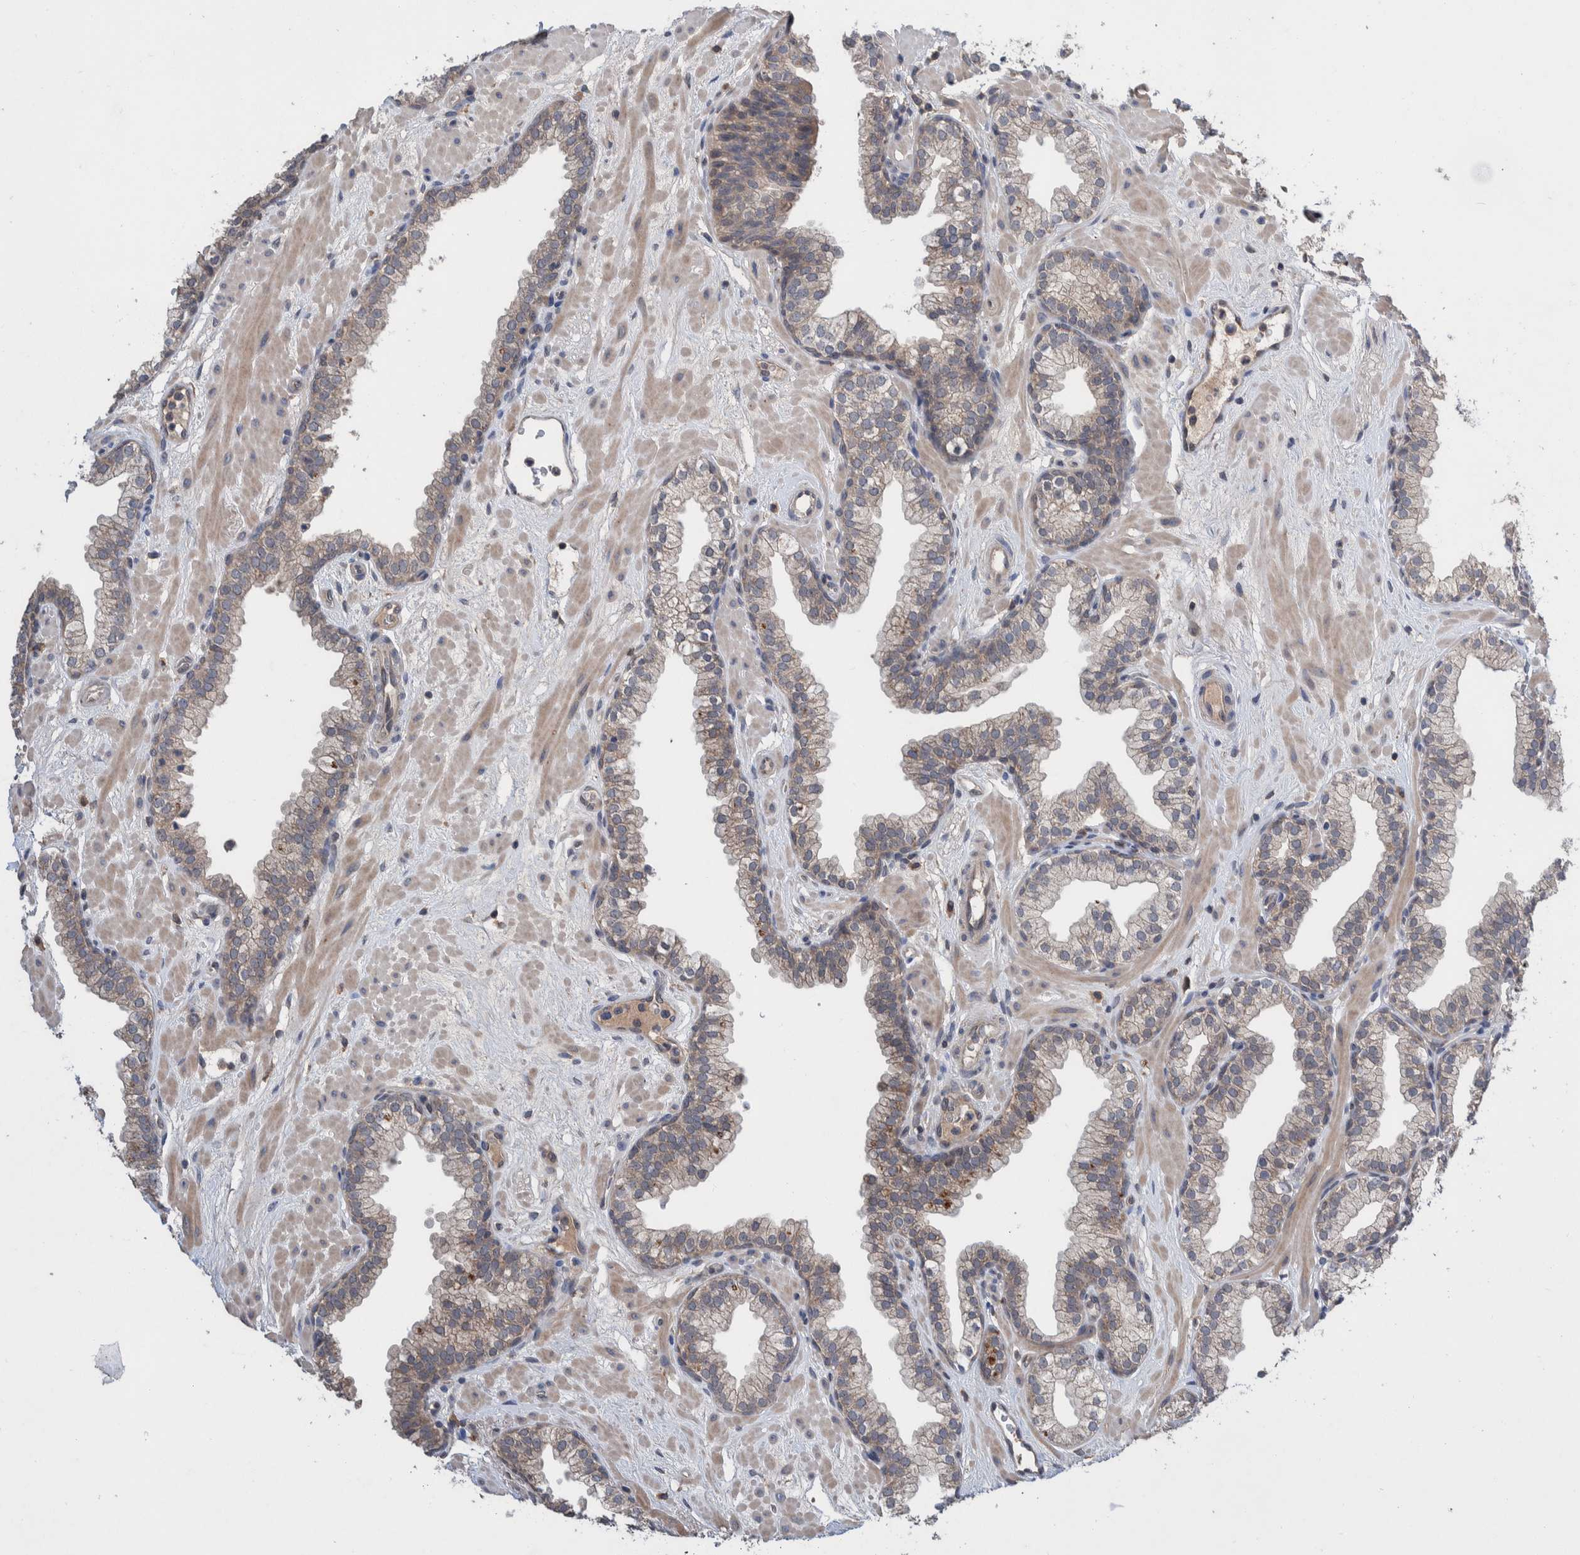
{"staining": {"intensity": "weak", "quantity": "25%-75%", "location": "cytoplasmic/membranous"}, "tissue": "prostate", "cell_type": "Glandular cells", "image_type": "normal", "snomed": [{"axis": "morphology", "description": "Normal tissue, NOS"}, {"axis": "morphology", "description": "Urothelial carcinoma, Low grade"}, {"axis": "topography", "description": "Urinary bladder"}, {"axis": "topography", "description": "Prostate"}], "caption": "Human prostate stained for a protein (brown) shows weak cytoplasmic/membranous positive expression in approximately 25%-75% of glandular cells.", "gene": "PLPBP", "patient": {"sex": "male", "age": 60}}